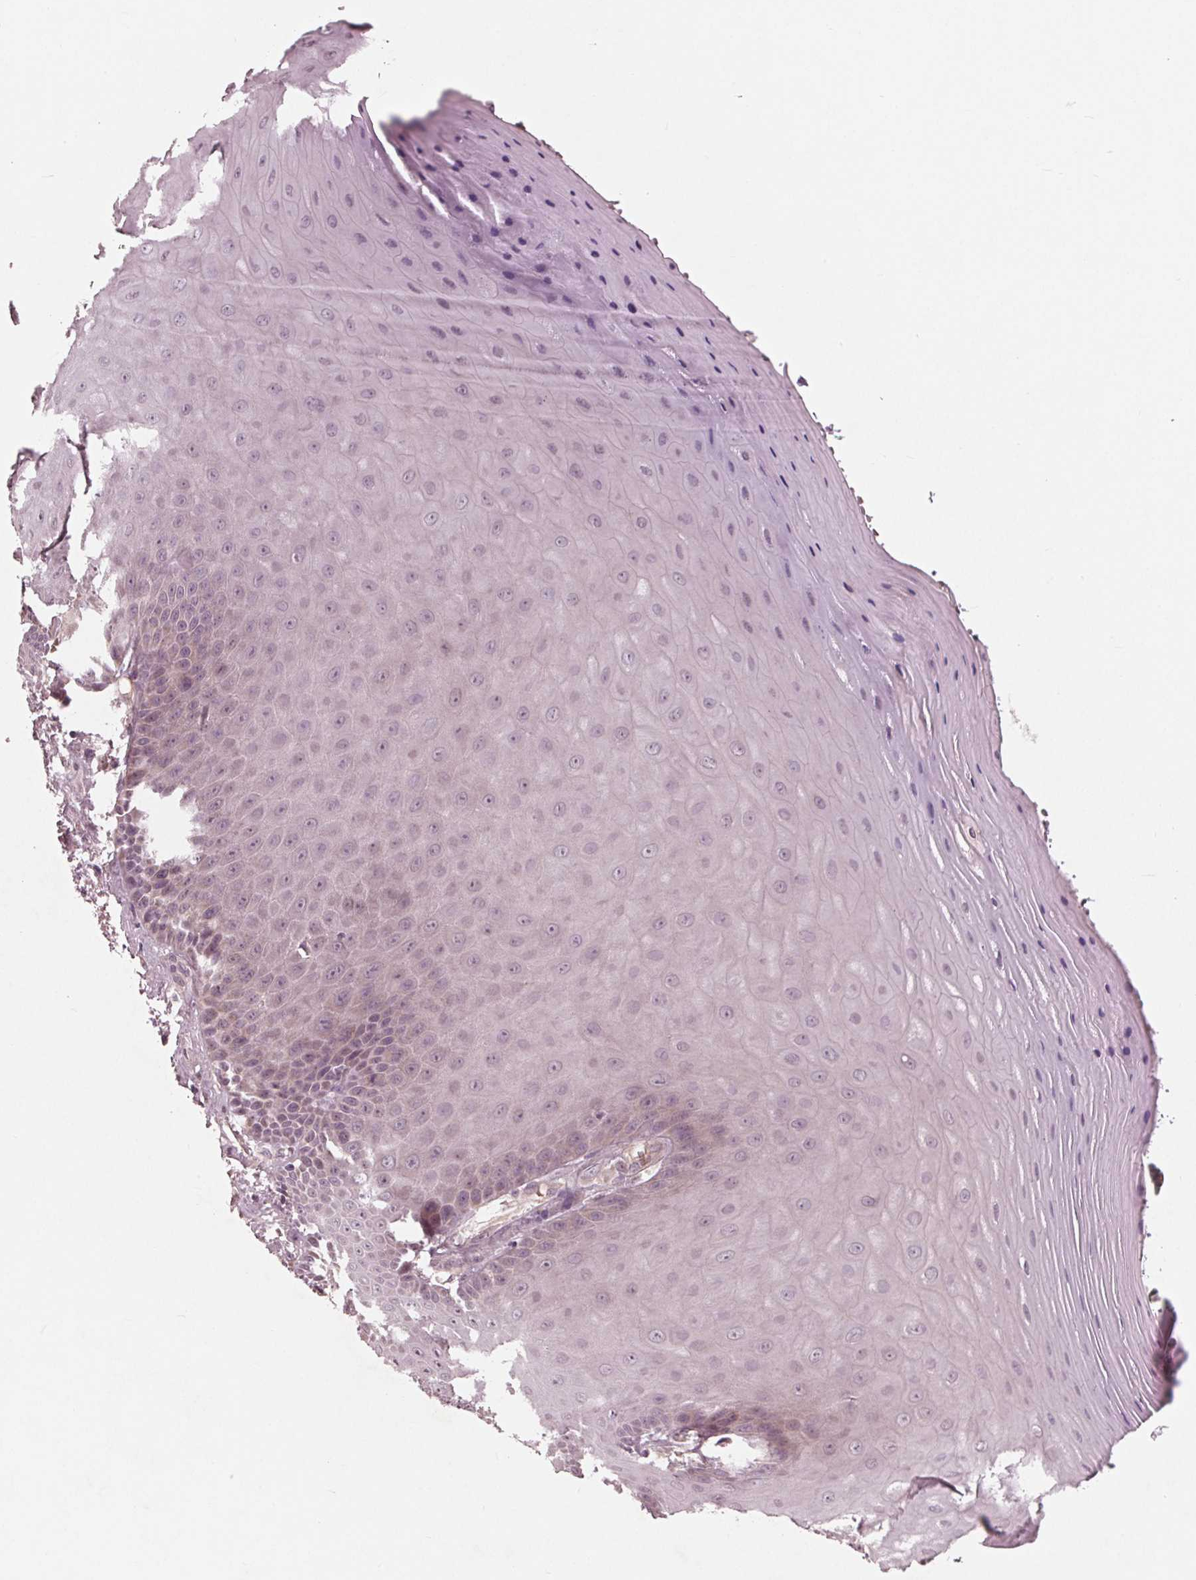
{"staining": {"intensity": "weak", "quantity": "<25%", "location": "cytoplasmic/membranous"}, "tissue": "vagina", "cell_type": "Squamous epithelial cells", "image_type": "normal", "snomed": [{"axis": "morphology", "description": "Normal tissue, NOS"}, {"axis": "topography", "description": "Vagina"}], "caption": "Immunohistochemistry histopathology image of normal vagina: vagina stained with DAB (3,3'-diaminobenzidine) demonstrates no significant protein positivity in squamous epithelial cells. (DAB immunohistochemistry with hematoxylin counter stain).", "gene": "UBALD1", "patient": {"sex": "female", "age": 83}}